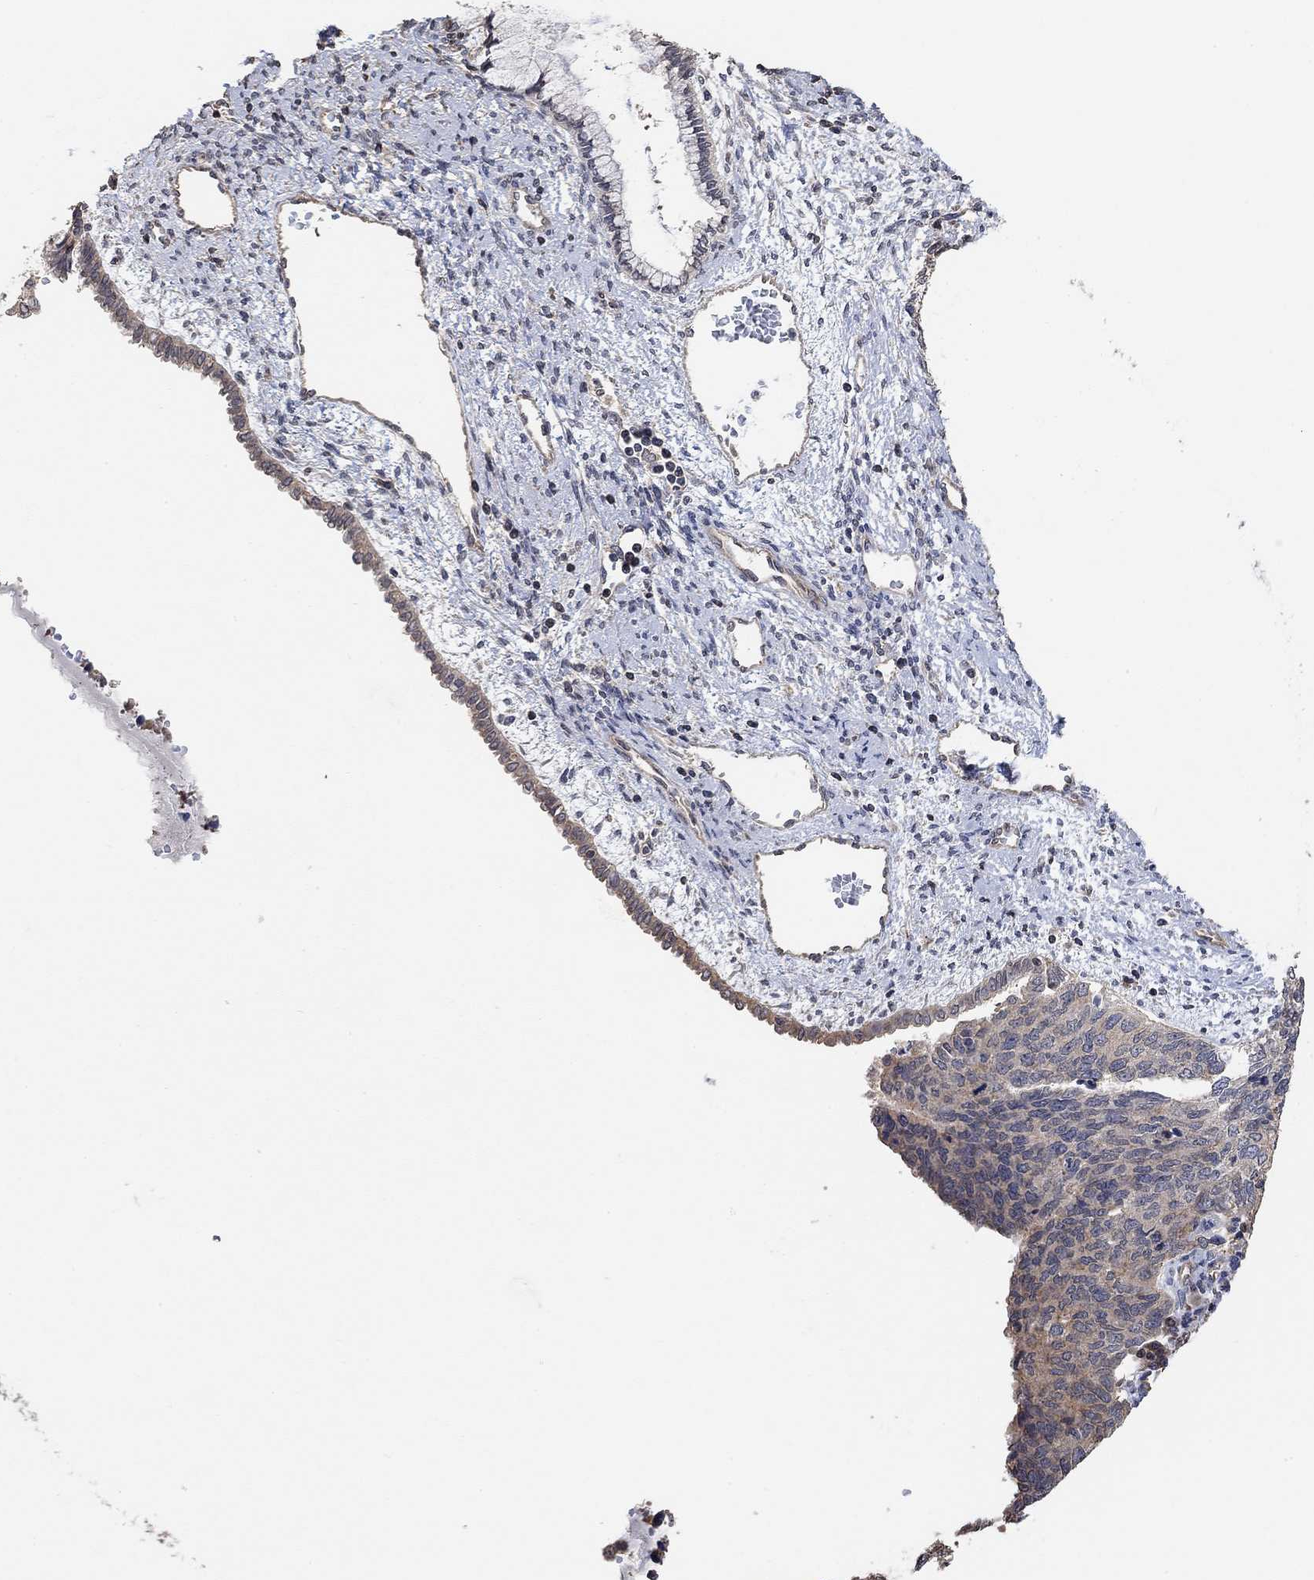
{"staining": {"intensity": "weak", "quantity": "25%-75%", "location": "cytoplasmic/membranous"}, "tissue": "cervical cancer", "cell_type": "Tumor cells", "image_type": "cancer", "snomed": [{"axis": "morphology", "description": "Squamous cell carcinoma, NOS"}, {"axis": "topography", "description": "Cervix"}], "caption": "Protein expression analysis of cervical cancer shows weak cytoplasmic/membranous expression in about 25%-75% of tumor cells.", "gene": "UNC5B", "patient": {"sex": "female", "age": 63}}